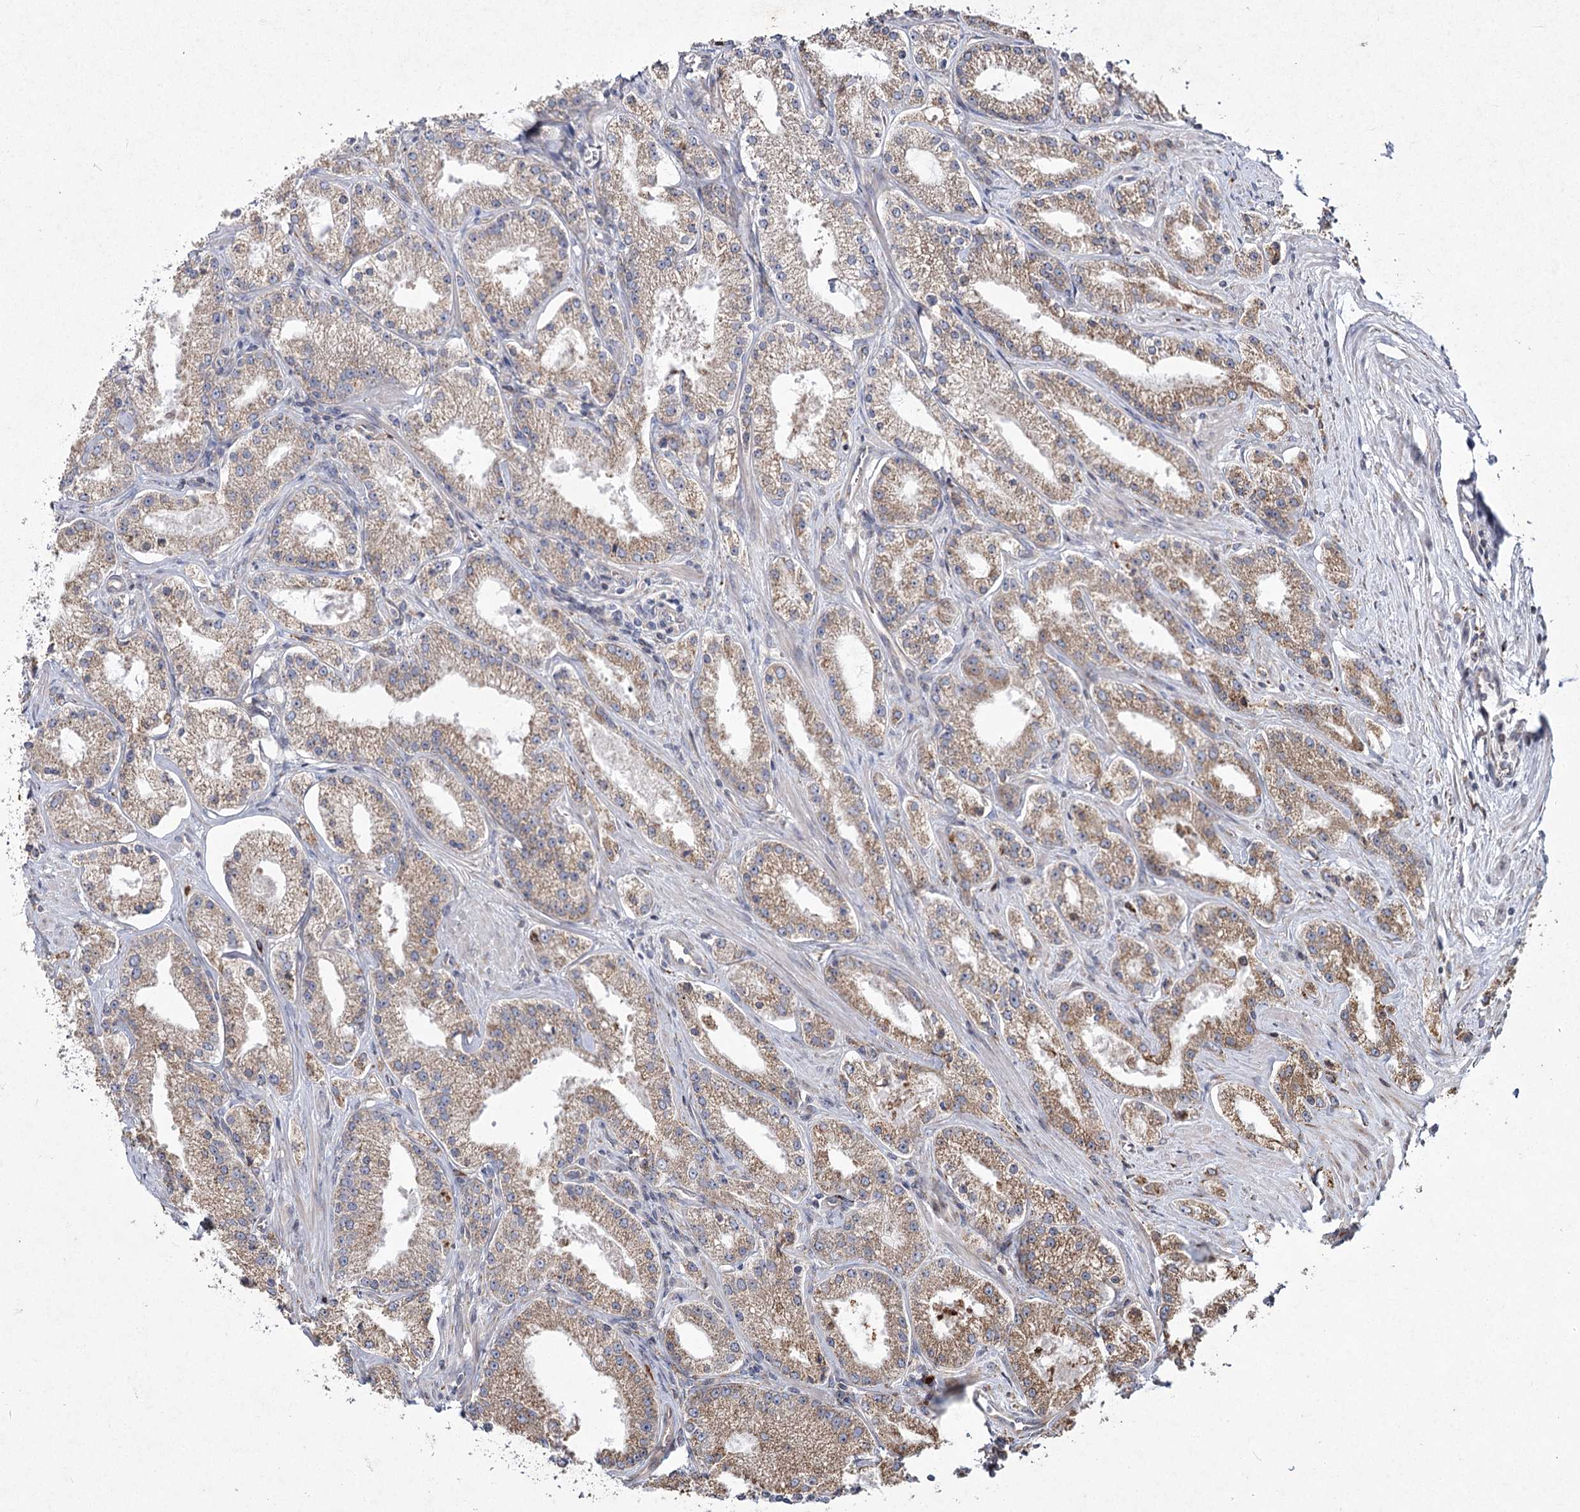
{"staining": {"intensity": "weak", "quantity": "25%-75%", "location": "cytoplasmic/membranous"}, "tissue": "prostate cancer", "cell_type": "Tumor cells", "image_type": "cancer", "snomed": [{"axis": "morphology", "description": "Adenocarcinoma, Low grade"}, {"axis": "topography", "description": "Prostate"}], "caption": "Human low-grade adenocarcinoma (prostate) stained with a protein marker reveals weak staining in tumor cells.", "gene": "NHLRC2", "patient": {"sex": "male", "age": 69}}